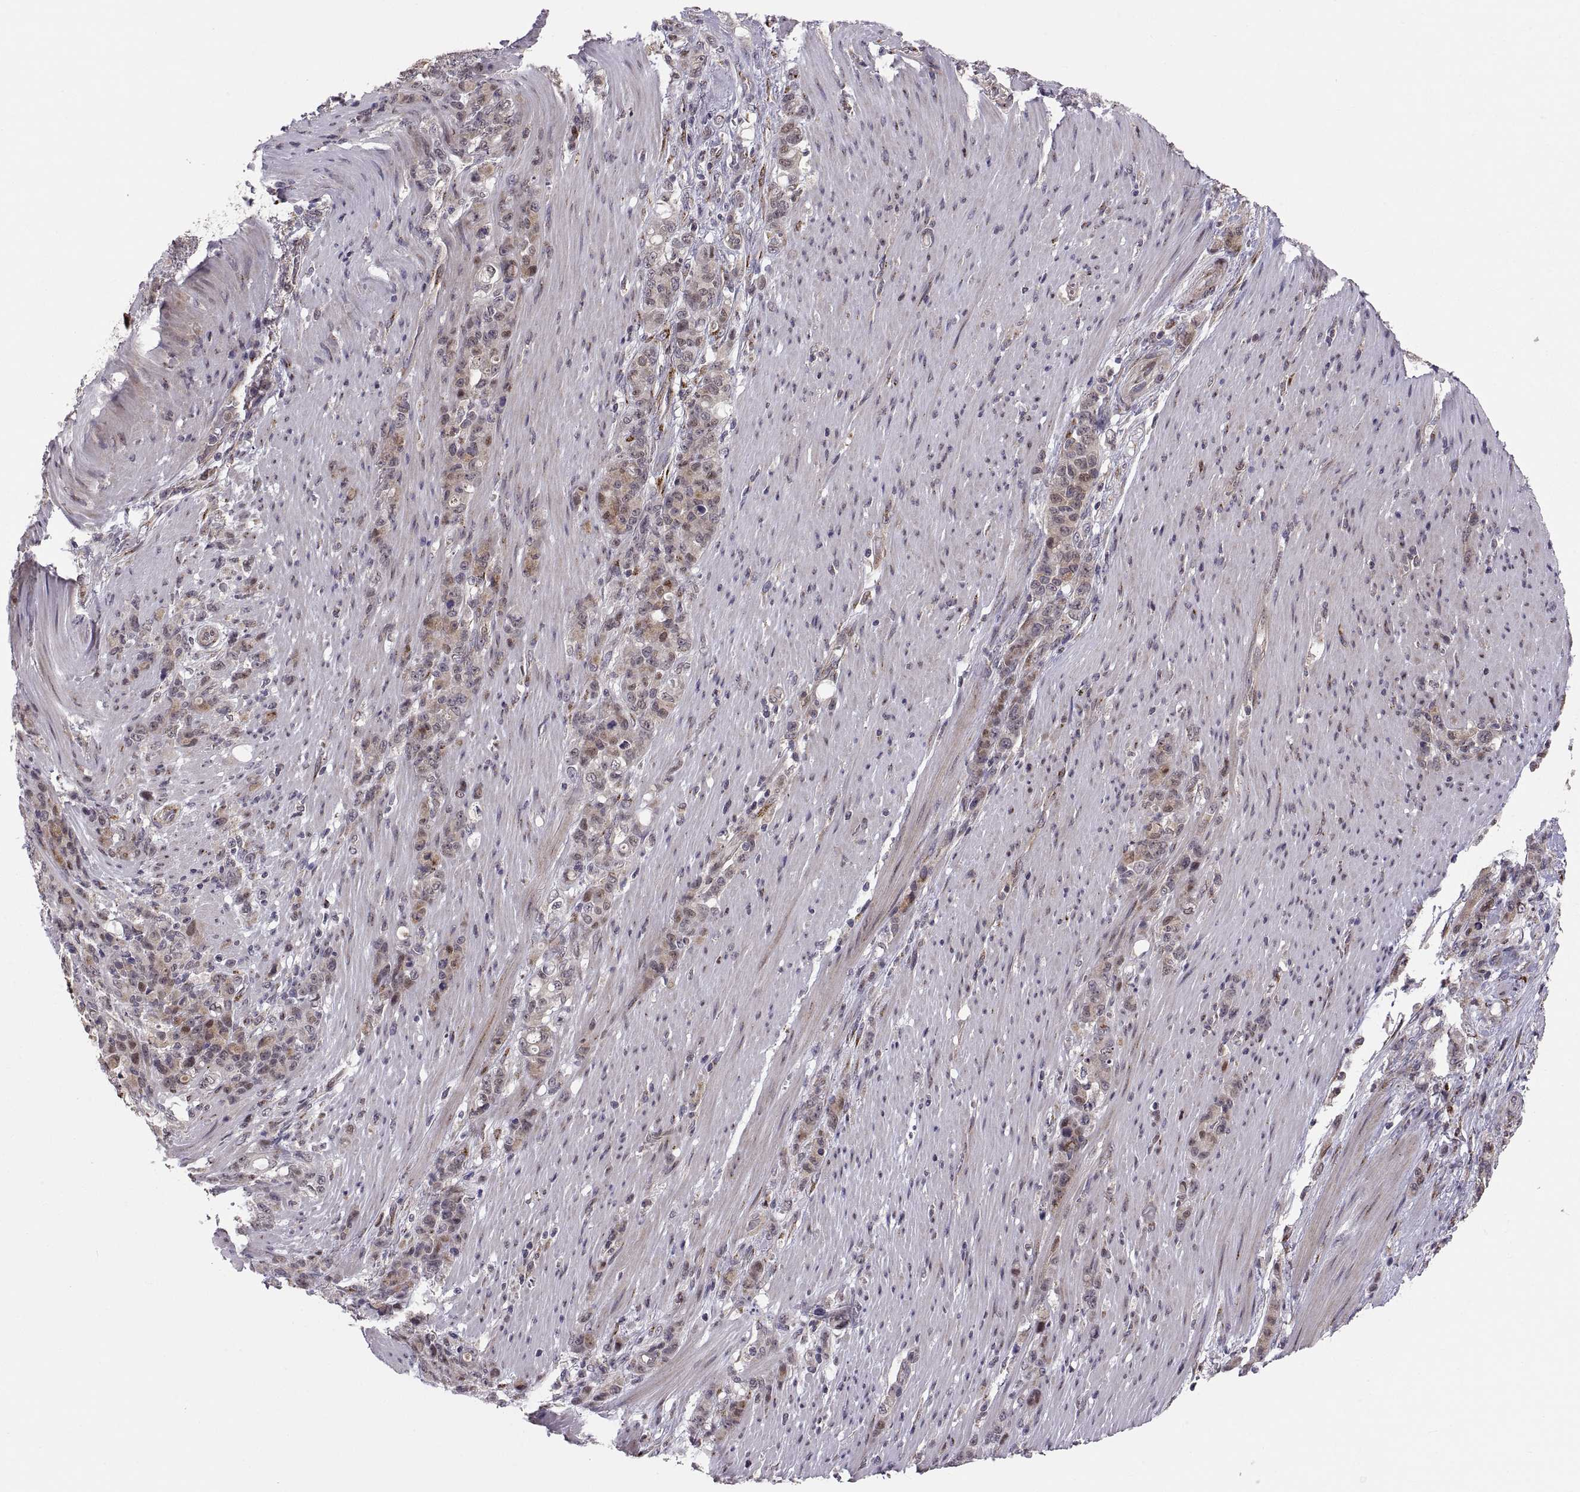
{"staining": {"intensity": "weak", "quantity": "25%-75%", "location": "cytoplasmic/membranous"}, "tissue": "stomach cancer", "cell_type": "Tumor cells", "image_type": "cancer", "snomed": [{"axis": "morphology", "description": "Adenocarcinoma, NOS"}, {"axis": "topography", "description": "Stomach"}], "caption": "Approximately 25%-75% of tumor cells in stomach adenocarcinoma demonstrate weak cytoplasmic/membranous protein positivity as visualized by brown immunohistochemical staining.", "gene": "TESC", "patient": {"sex": "female", "age": 79}}